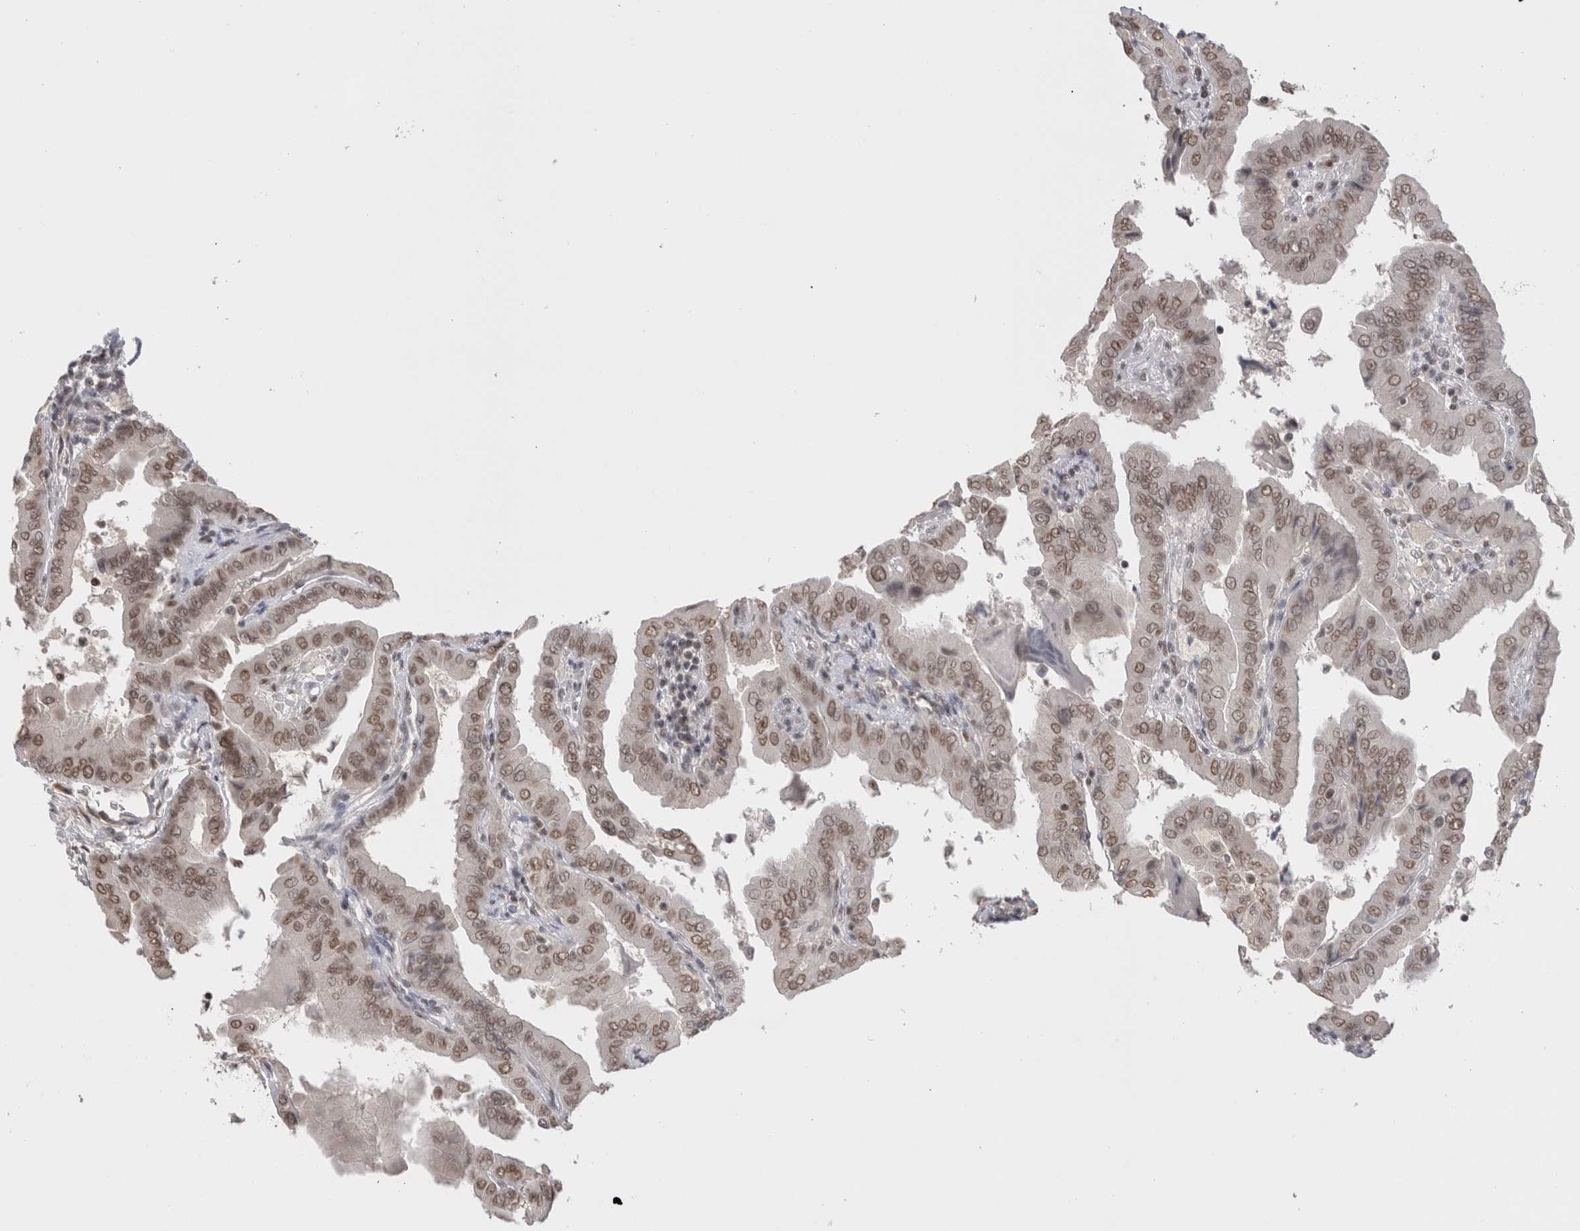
{"staining": {"intensity": "moderate", "quantity": ">75%", "location": "nuclear"}, "tissue": "thyroid cancer", "cell_type": "Tumor cells", "image_type": "cancer", "snomed": [{"axis": "morphology", "description": "Papillary adenocarcinoma, NOS"}, {"axis": "topography", "description": "Thyroid gland"}], "caption": "Protein expression analysis of thyroid papillary adenocarcinoma exhibits moderate nuclear expression in about >75% of tumor cells.", "gene": "DAXX", "patient": {"sex": "male", "age": 33}}